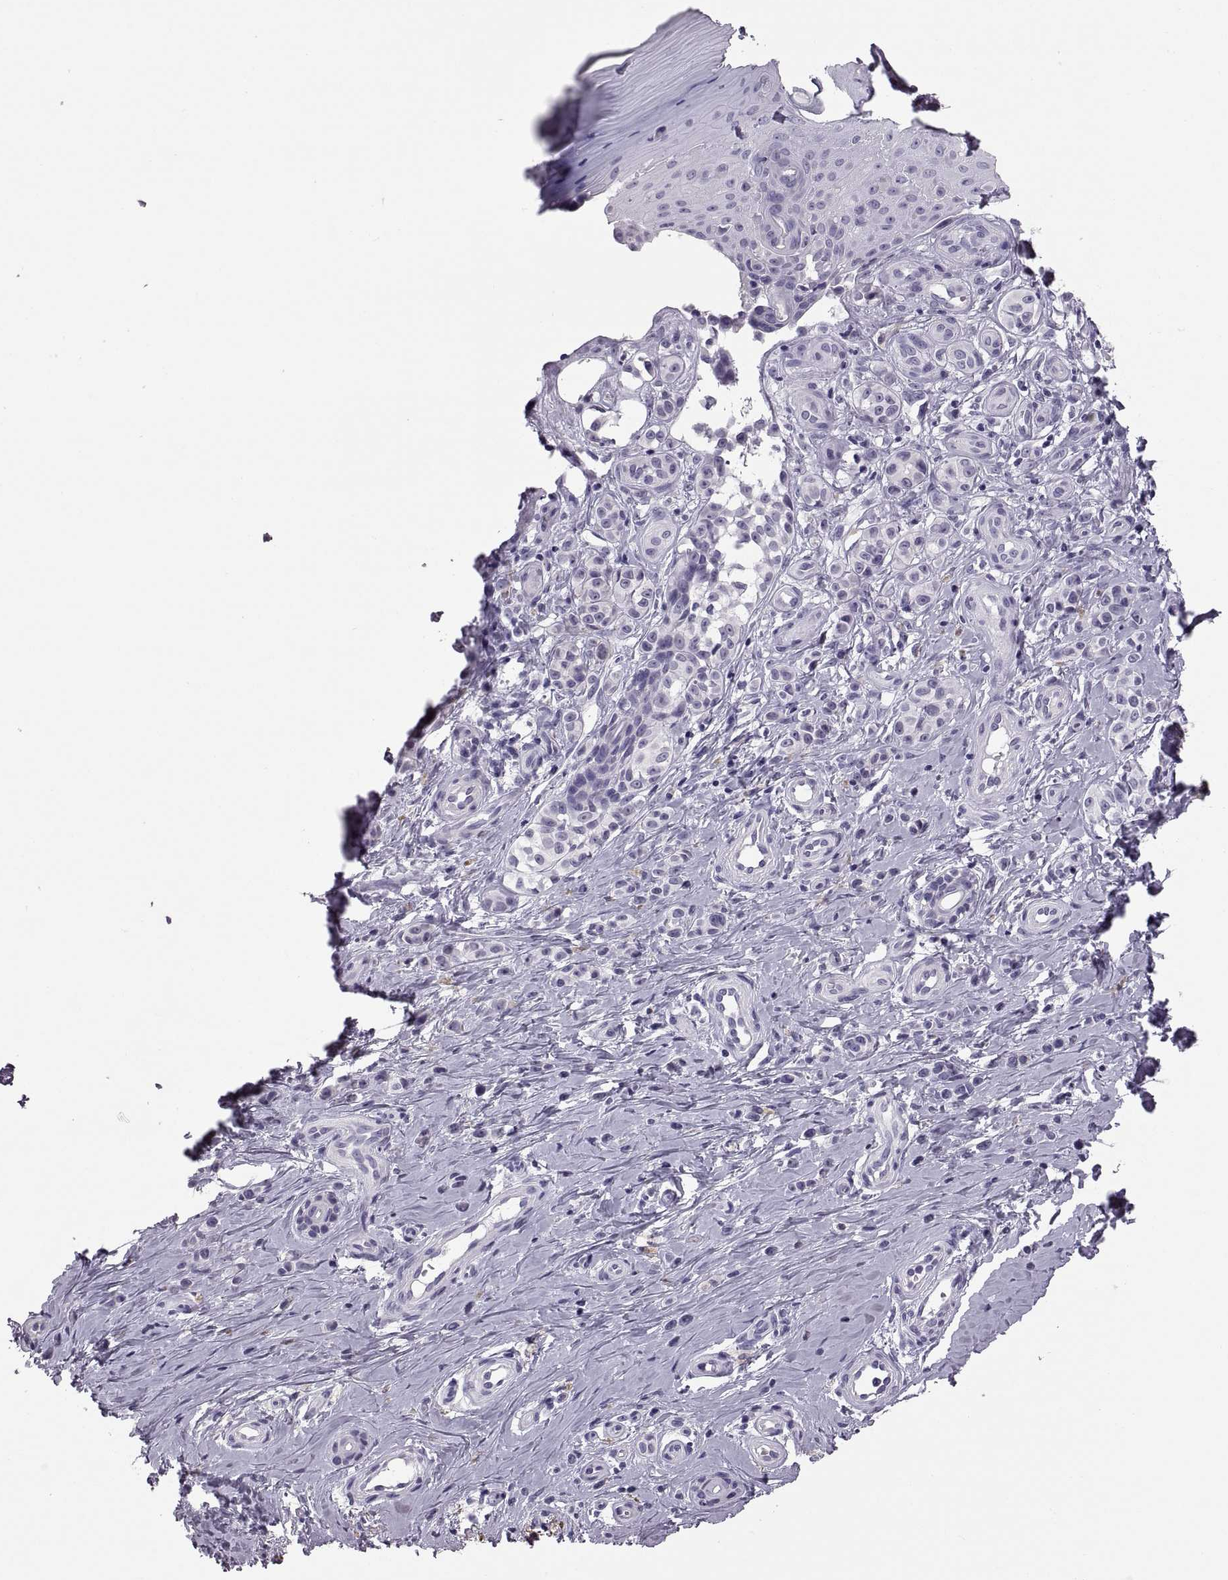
{"staining": {"intensity": "negative", "quantity": "none", "location": "none"}, "tissue": "melanoma", "cell_type": "Tumor cells", "image_type": "cancer", "snomed": [{"axis": "morphology", "description": "Malignant melanoma, NOS"}, {"axis": "topography", "description": "Skin"}], "caption": "A micrograph of human malignant melanoma is negative for staining in tumor cells.", "gene": "QRICH2", "patient": {"sex": "female", "age": 76}}